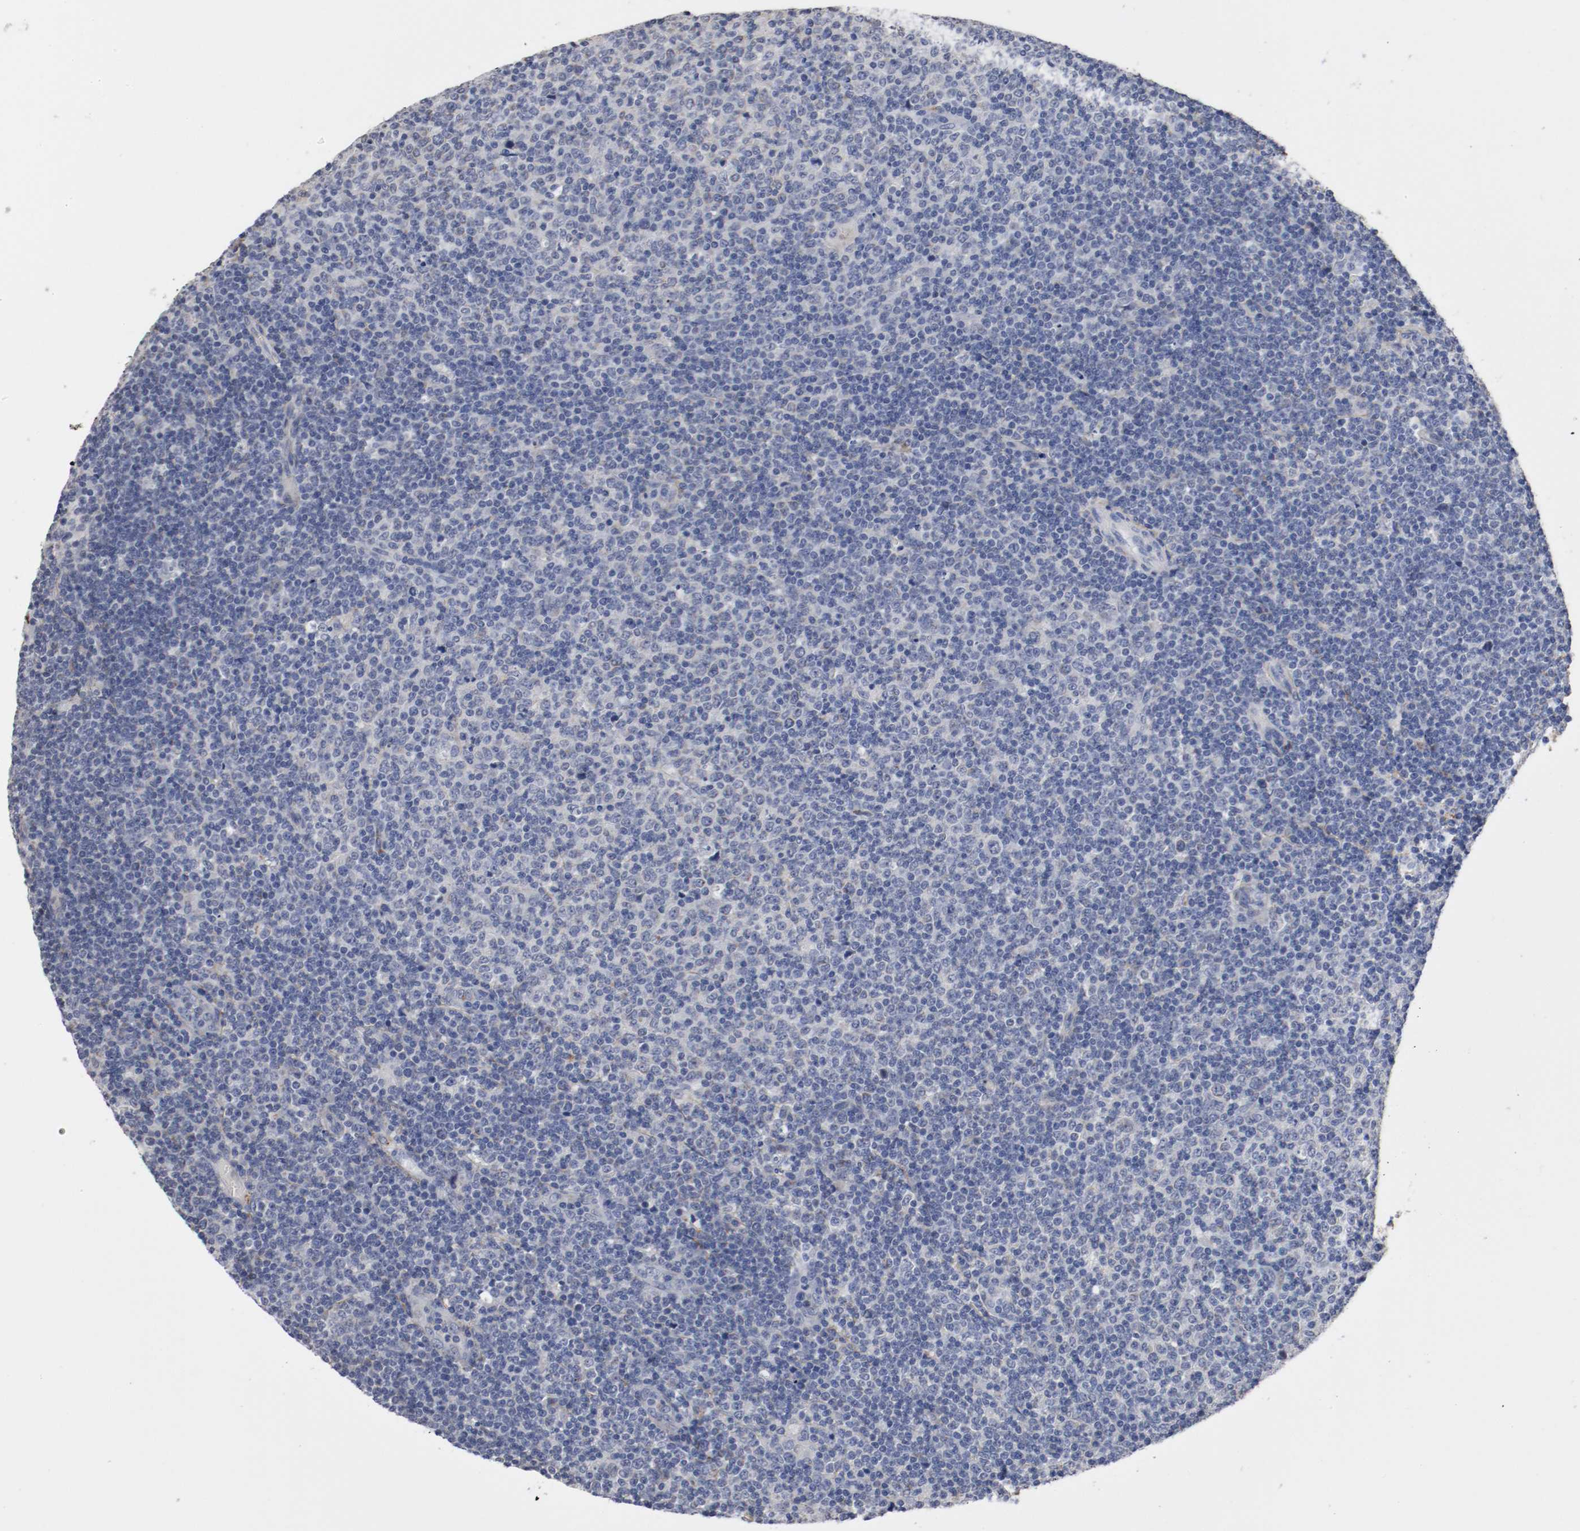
{"staining": {"intensity": "negative", "quantity": "none", "location": "none"}, "tissue": "lymphoma", "cell_type": "Tumor cells", "image_type": "cancer", "snomed": [{"axis": "morphology", "description": "Malignant lymphoma, non-Hodgkin's type, Low grade"}, {"axis": "topography", "description": "Lymph node"}], "caption": "A micrograph of human malignant lymphoma, non-Hodgkin's type (low-grade) is negative for staining in tumor cells.", "gene": "TNC", "patient": {"sex": "male", "age": 70}}